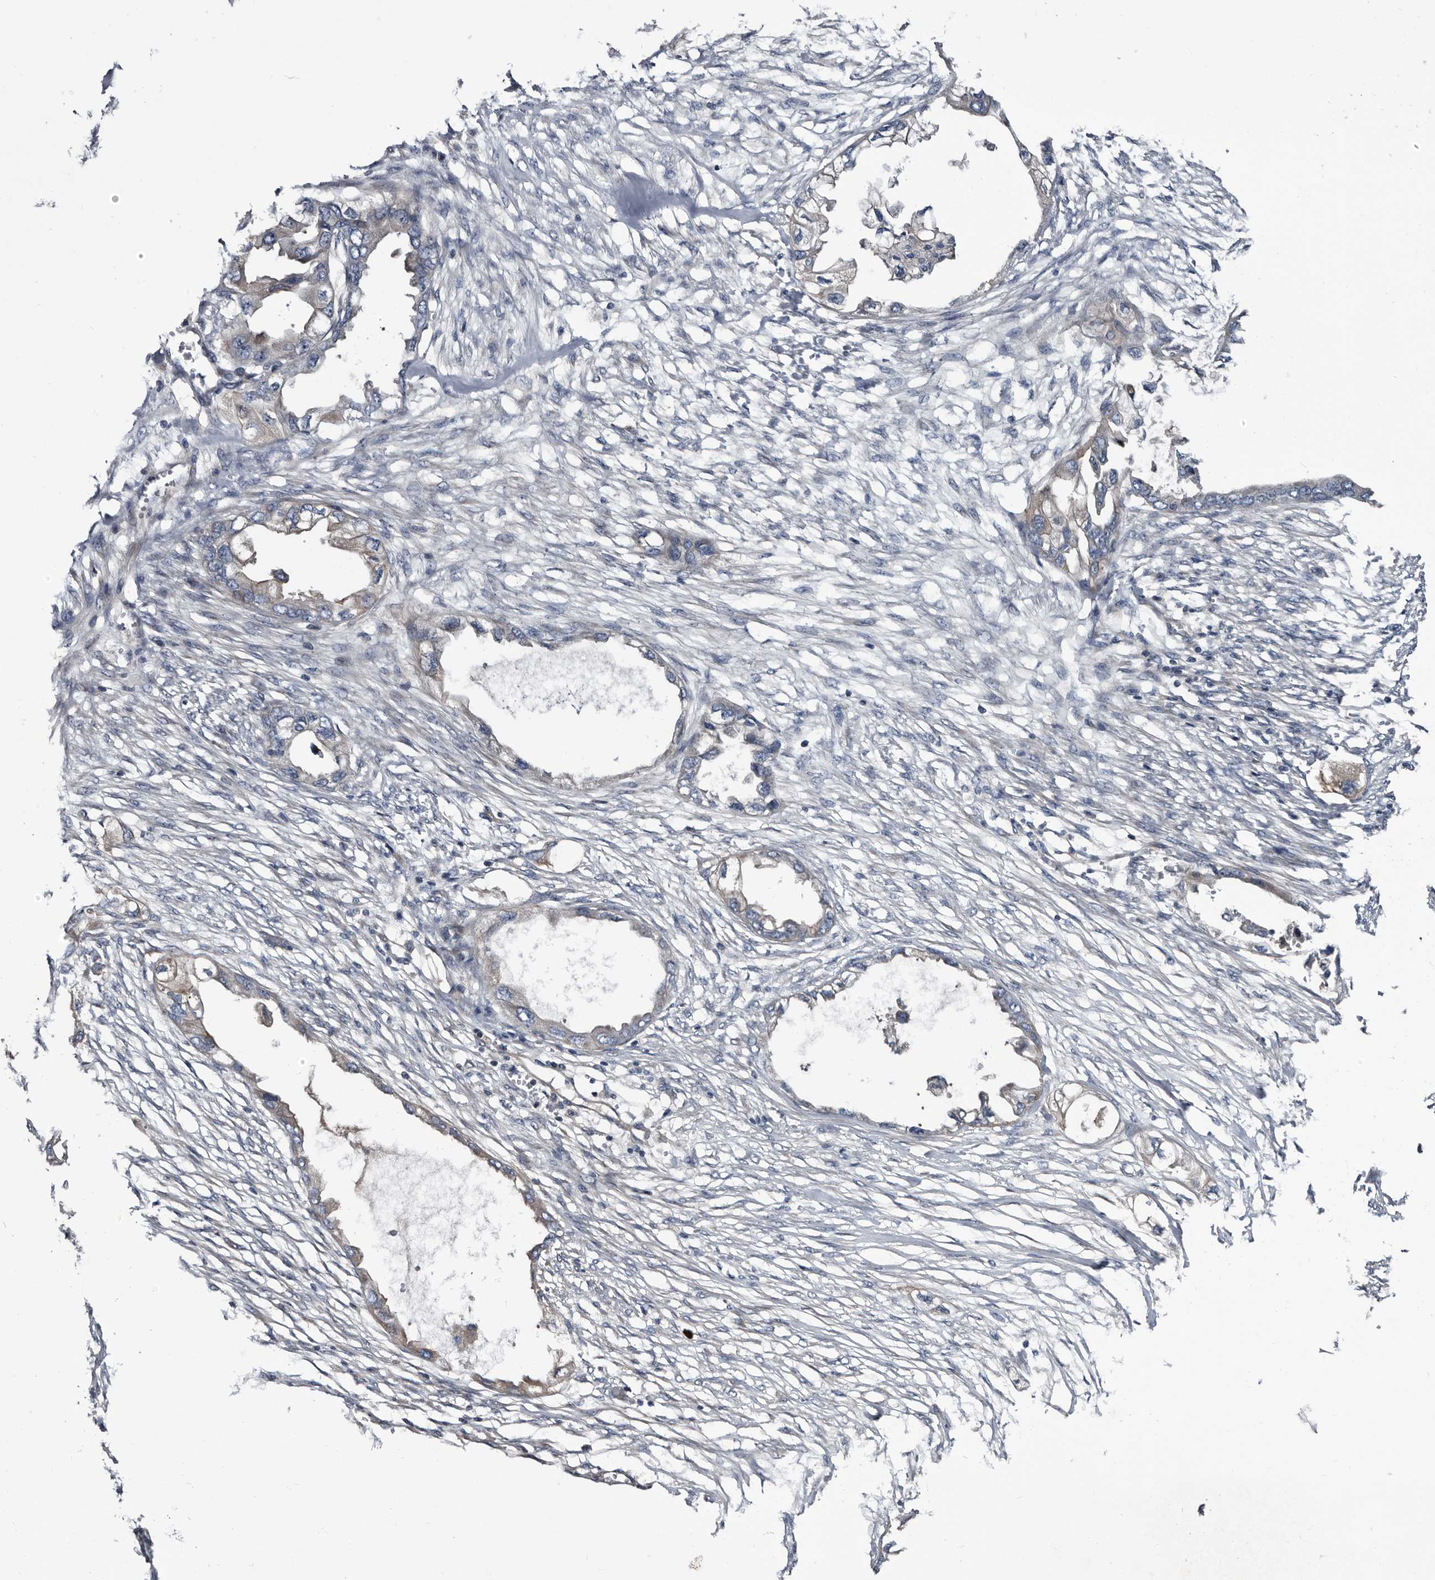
{"staining": {"intensity": "negative", "quantity": "none", "location": "none"}, "tissue": "endometrial cancer", "cell_type": "Tumor cells", "image_type": "cancer", "snomed": [{"axis": "morphology", "description": "Adenocarcinoma, NOS"}, {"axis": "morphology", "description": "Adenocarcinoma, metastatic, NOS"}, {"axis": "topography", "description": "Adipose tissue"}, {"axis": "topography", "description": "Endometrium"}], "caption": "A high-resolution photomicrograph shows immunohistochemistry (IHC) staining of endometrial metastatic adenocarcinoma, which reveals no significant expression in tumor cells.", "gene": "TSPAN17", "patient": {"sex": "female", "age": 67}}